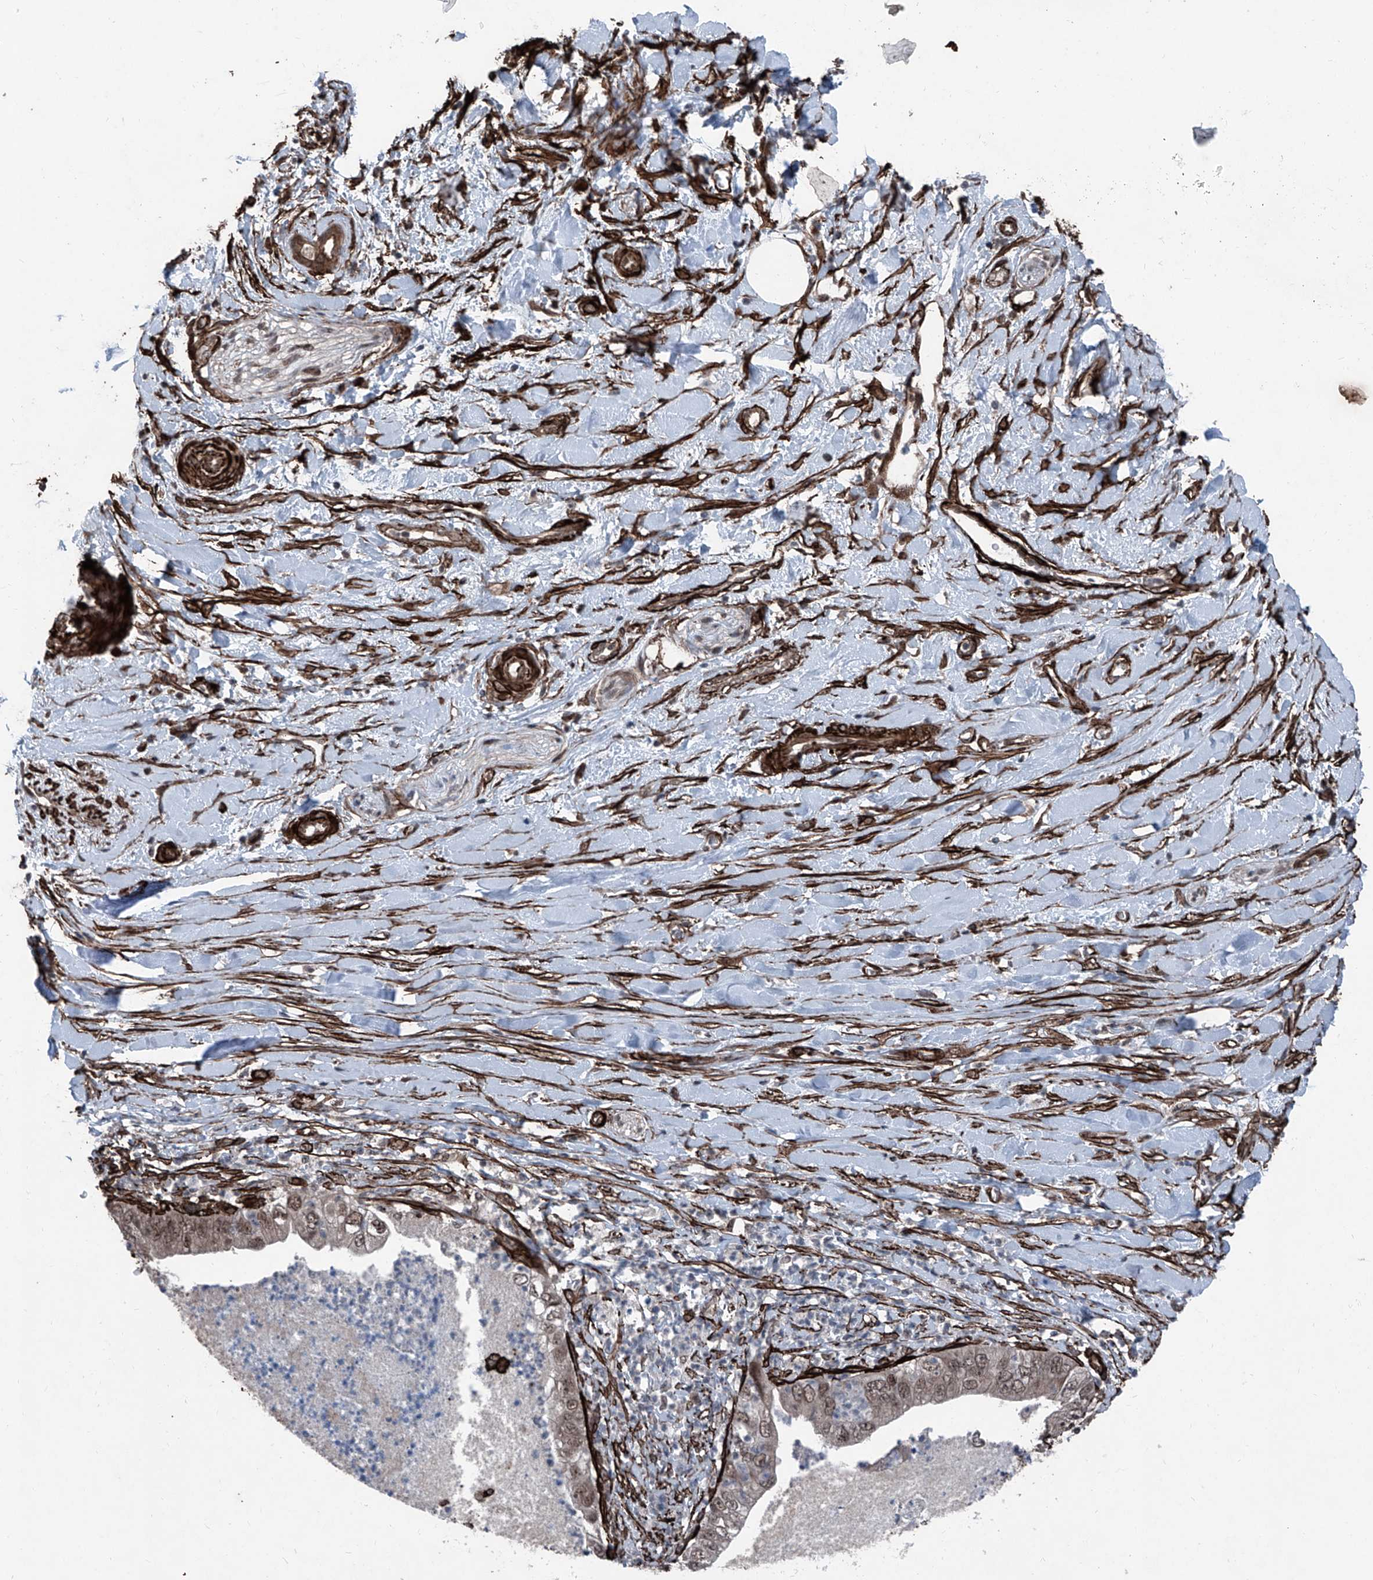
{"staining": {"intensity": "moderate", "quantity": ">75%", "location": "cytoplasmic/membranous,nuclear"}, "tissue": "pancreatic cancer", "cell_type": "Tumor cells", "image_type": "cancer", "snomed": [{"axis": "morphology", "description": "Adenocarcinoma, NOS"}, {"axis": "topography", "description": "Pancreas"}], "caption": "Protein expression analysis of human adenocarcinoma (pancreatic) reveals moderate cytoplasmic/membranous and nuclear expression in about >75% of tumor cells. The protein is shown in brown color, while the nuclei are stained blue.", "gene": "COA7", "patient": {"sex": "female", "age": 78}}